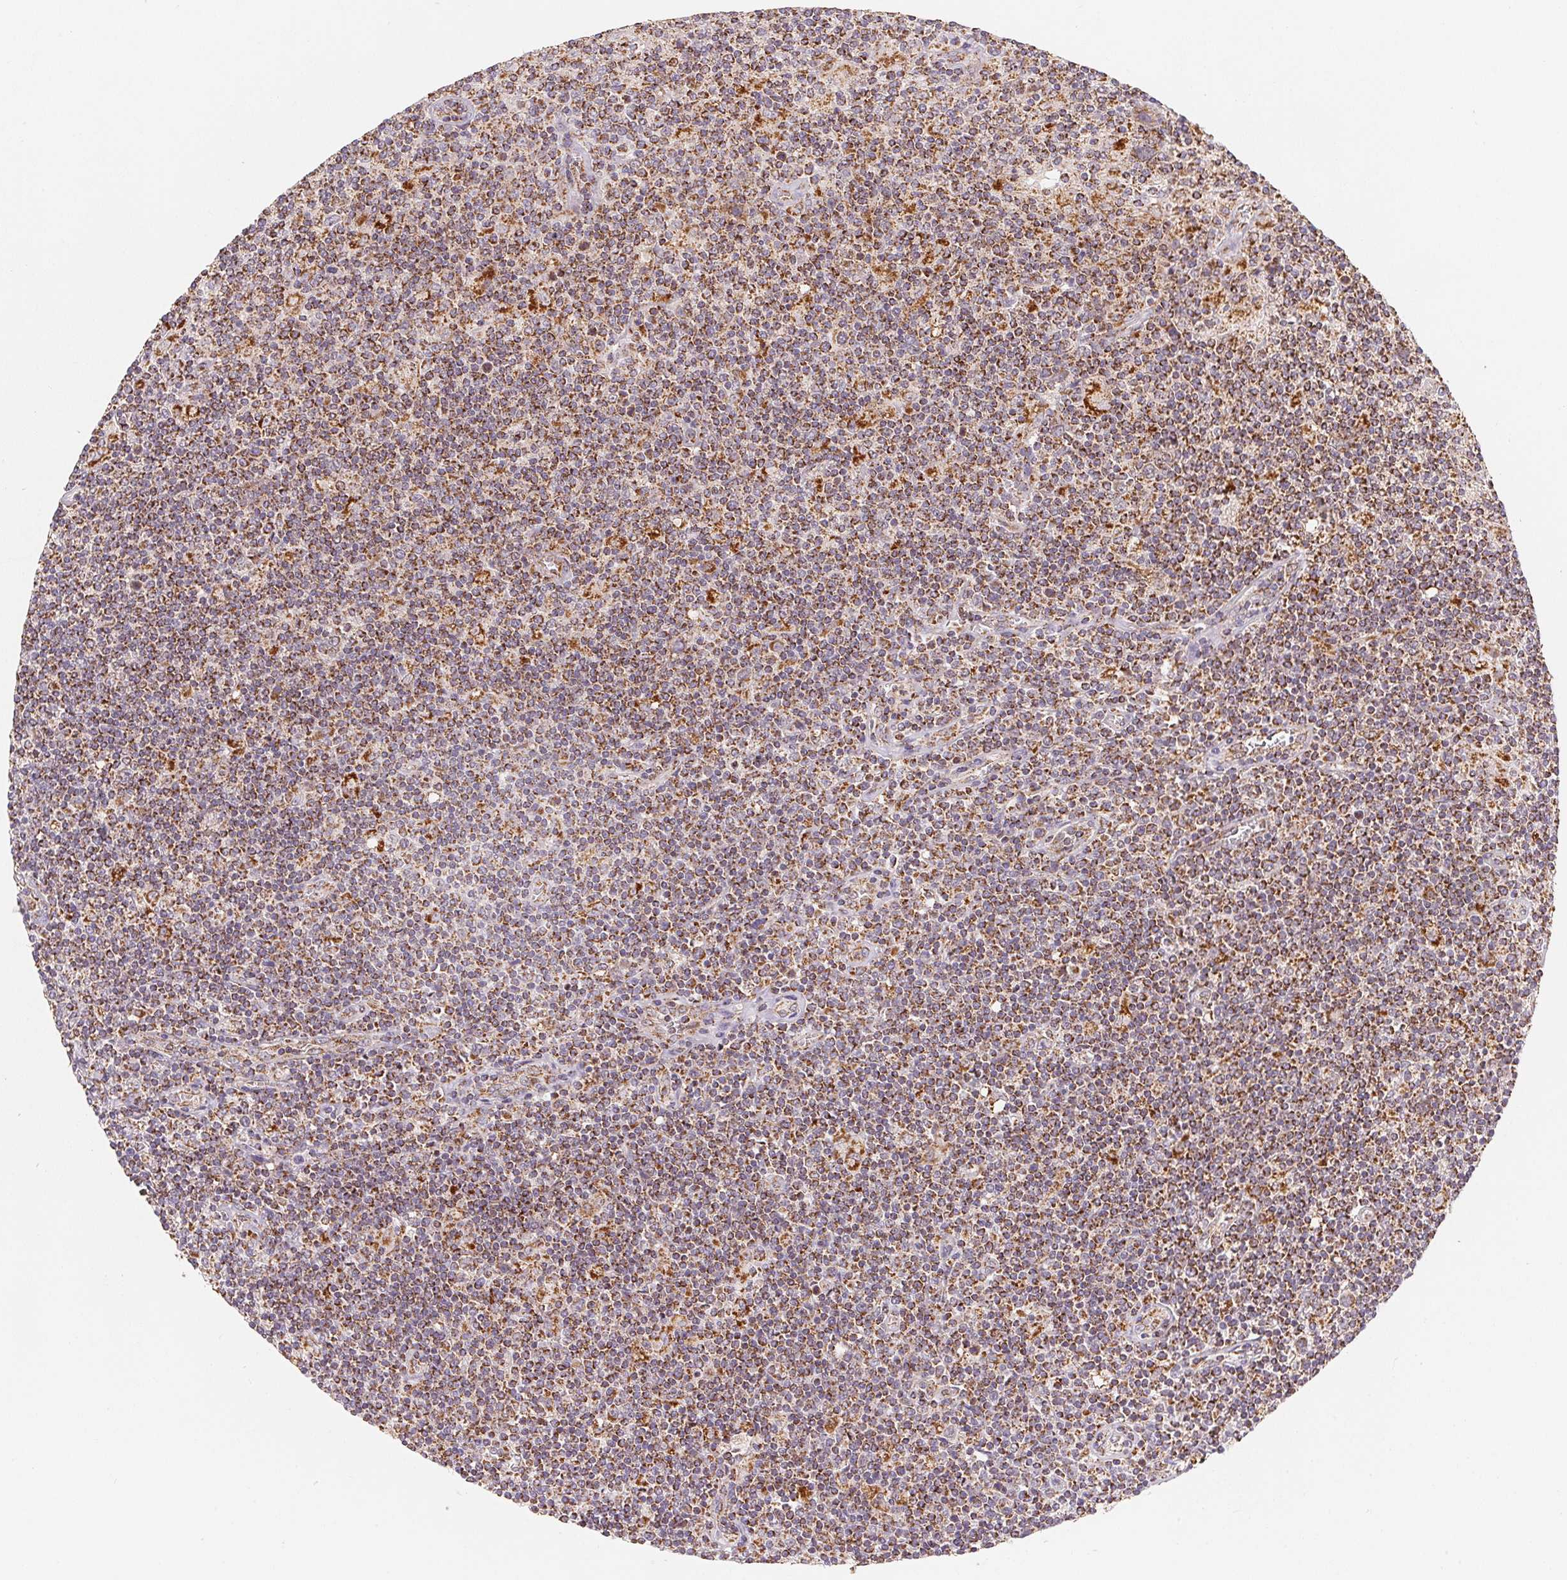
{"staining": {"intensity": "moderate", "quantity": ">75%", "location": "cytoplasmic/membranous"}, "tissue": "lymphoma", "cell_type": "Tumor cells", "image_type": "cancer", "snomed": [{"axis": "morphology", "description": "Hodgkin's disease, NOS"}, {"axis": "topography", "description": "Lymph node"}], "caption": "Hodgkin's disease stained with DAB (3,3'-diaminobenzidine) immunohistochemistry exhibits medium levels of moderate cytoplasmic/membranous expression in approximately >75% of tumor cells.", "gene": "NDUFS6", "patient": {"sex": "male", "age": 40}}